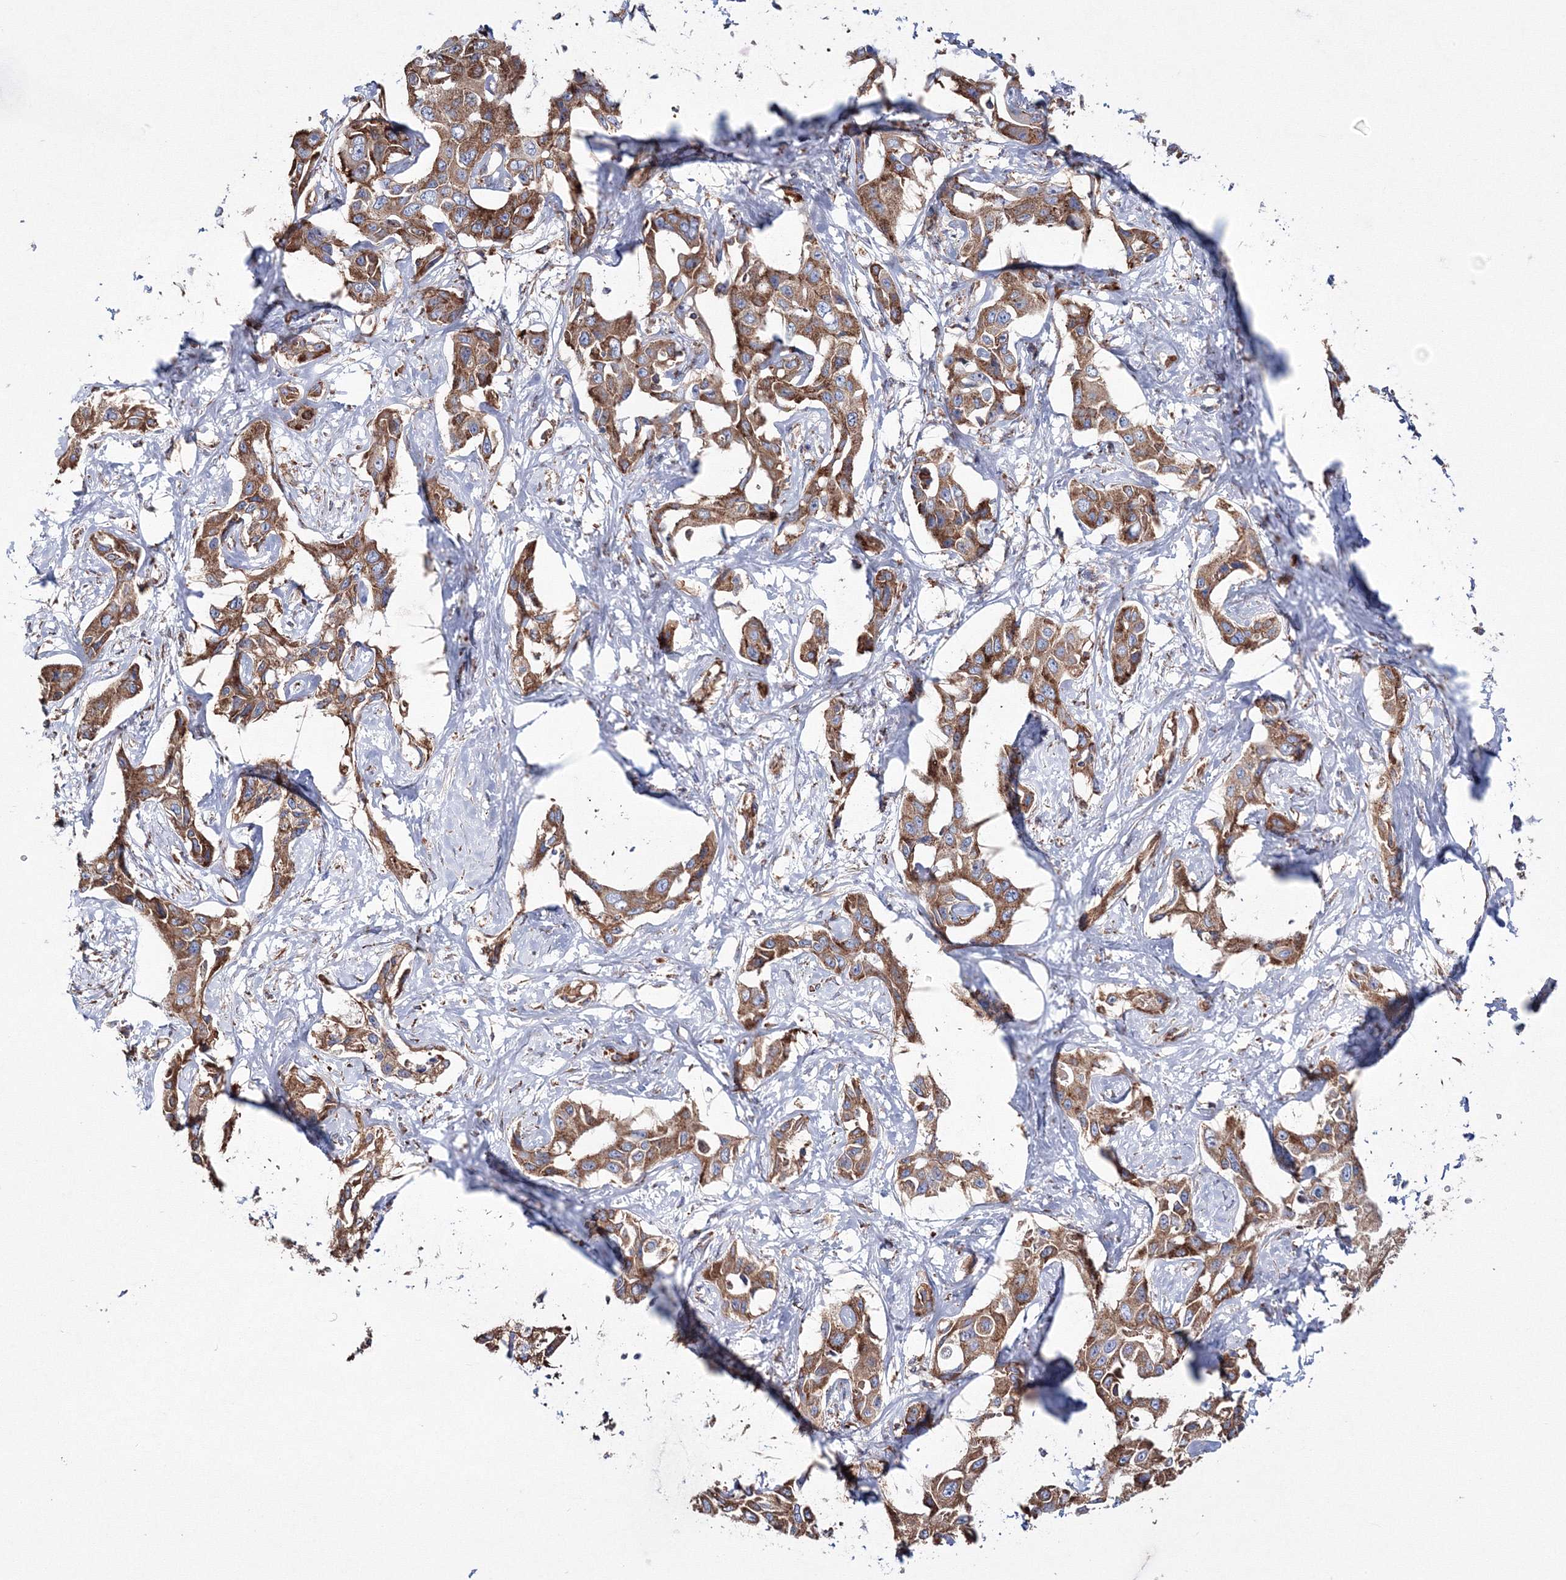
{"staining": {"intensity": "moderate", "quantity": ">75%", "location": "cytoplasmic/membranous"}, "tissue": "liver cancer", "cell_type": "Tumor cells", "image_type": "cancer", "snomed": [{"axis": "morphology", "description": "Cholangiocarcinoma"}, {"axis": "topography", "description": "Liver"}], "caption": "A brown stain labels moderate cytoplasmic/membranous positivity of a protein in human liver cholangiocarcinoma tumor cells.", "gene": "VPS8", "patient": {"sex": "male", "age": 59}}